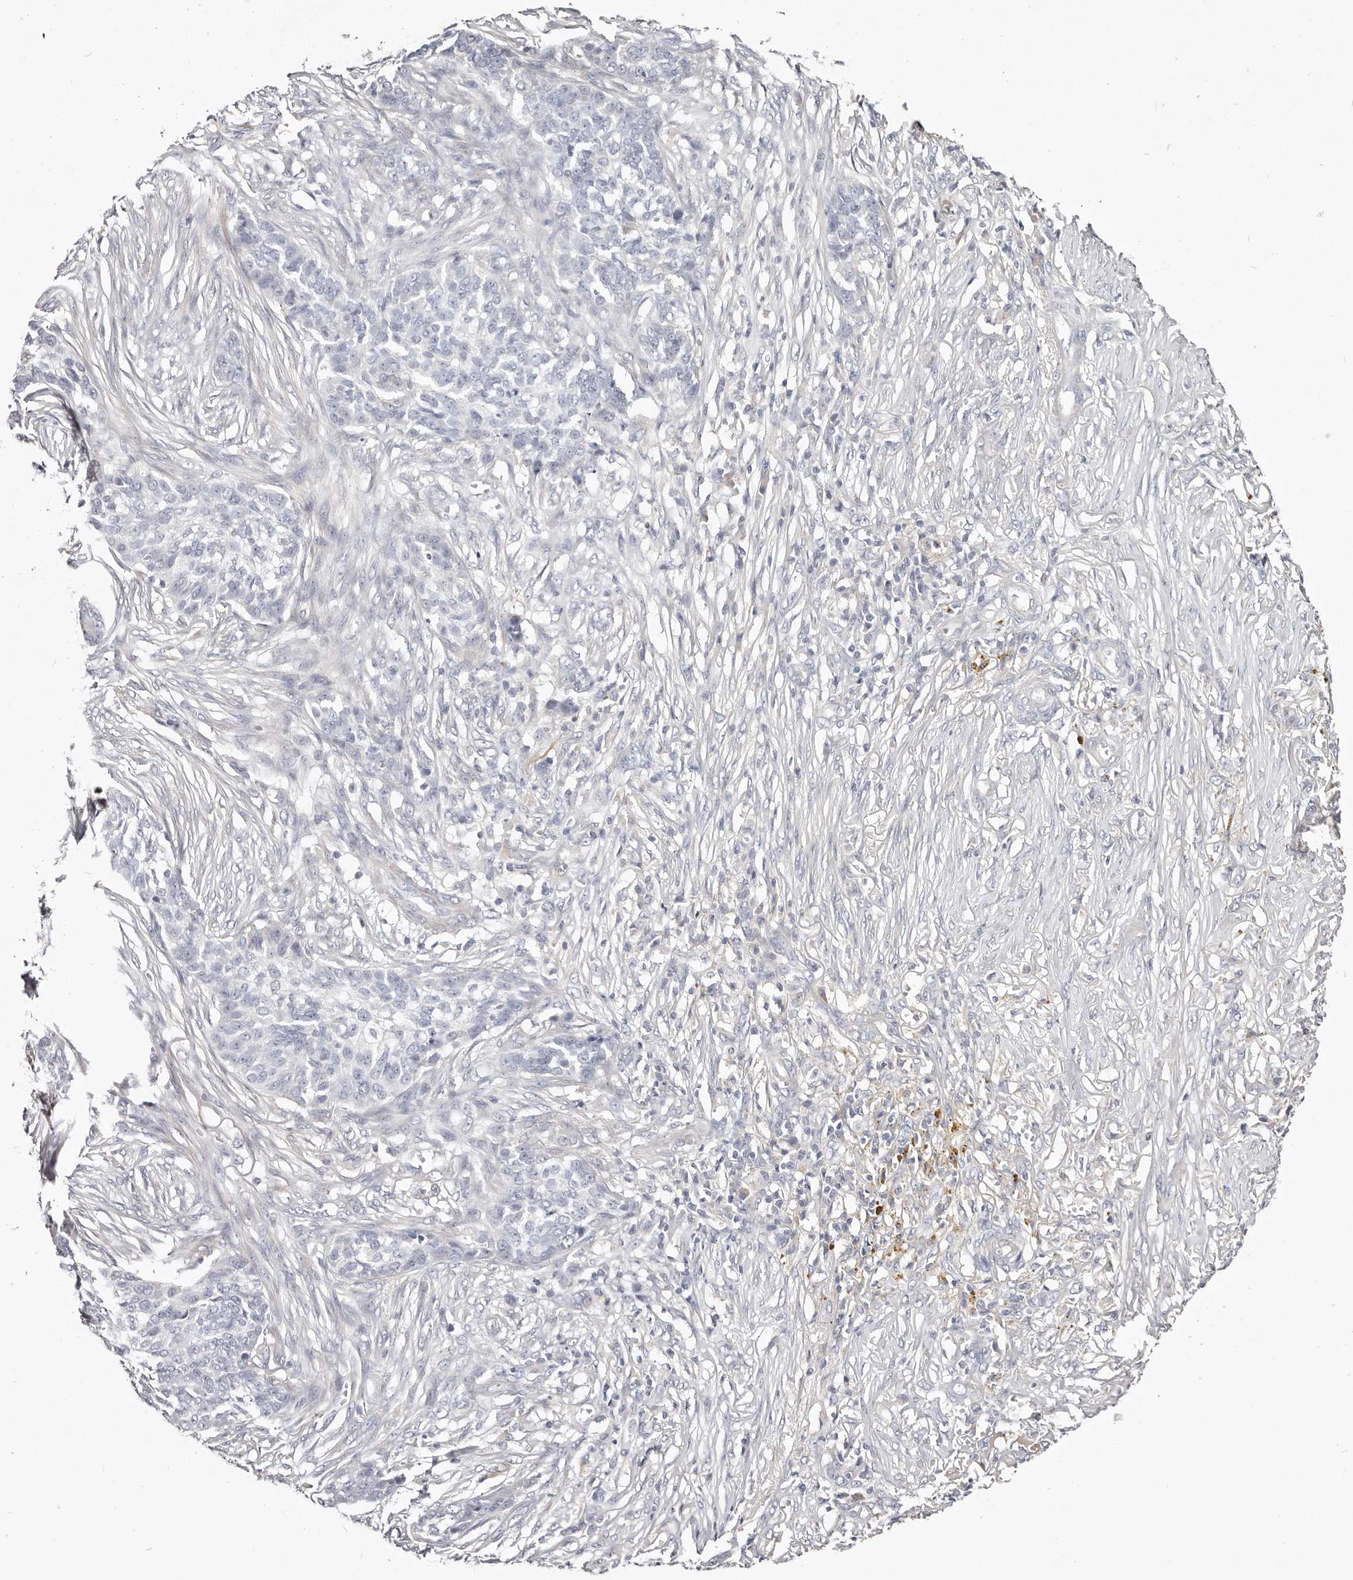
{"staining": {"intensity": "negative", "quantity": "none", "location": "none"}, "tissue": "skin cancer", "cell_type": "Tumor cells", "image_type": "cancer", "snomed": [{"axis": "morphology", "description": "Basal cell carcinoma"}, {"axis": "topography", "description": "Skin"}], "caption": "DAB (3,3'-diaminobenzidine) immunohistochemical staining of skin cancer reveals no significant positivity in tumor cells. (Immunohistochemistry, brightfield microscopy, high magnification).", "gene": "MRPS33", "patient": {"sex": "male", "age": 85}}